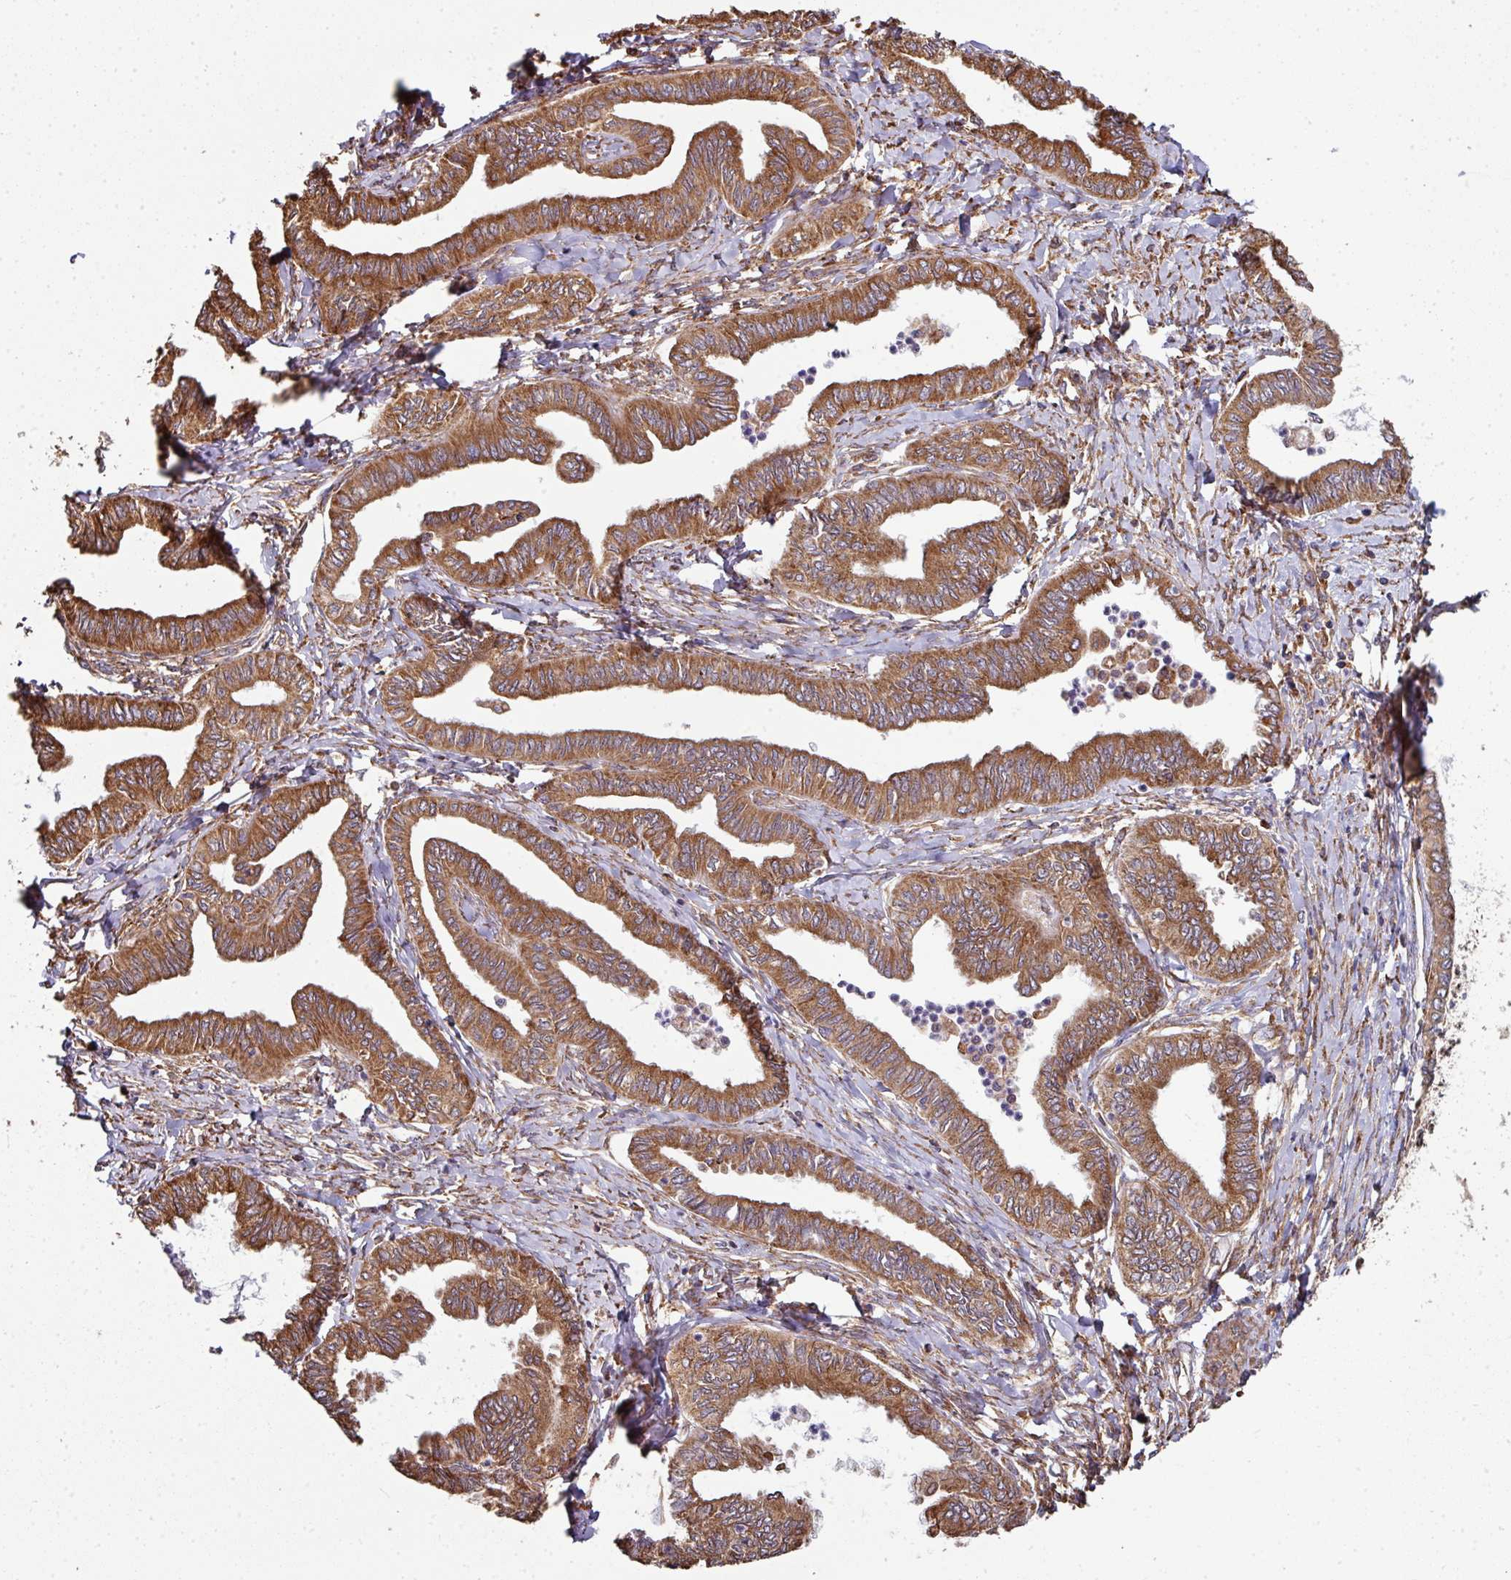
{"staining": {"intensity": "moderate", "quantity": ">75%", "location": "cytoplasmic/membranous"}, "tissue": "ovarian cancer", "cell_type": "Tumor cells", "image_type": "cancer", "snomed": [{"axis": "morphology", "description": "Carcinoma, endometroid"}, {"axis": "topography", "description": "Ovary"}], "caption": "The micrograph displays immunohistochemical staining of endometroid carcinoma (ovarian). There is moderate cytoplasmic/membranous positivity is appreciated in approximately >75% of tumor cells. (DAB (3,3'-diaminobenzidine) IHC, brown staining for protein, blue staining for nuclei).", "gene": "FAT4", "patient": {"sex": "female", "age": 70}}